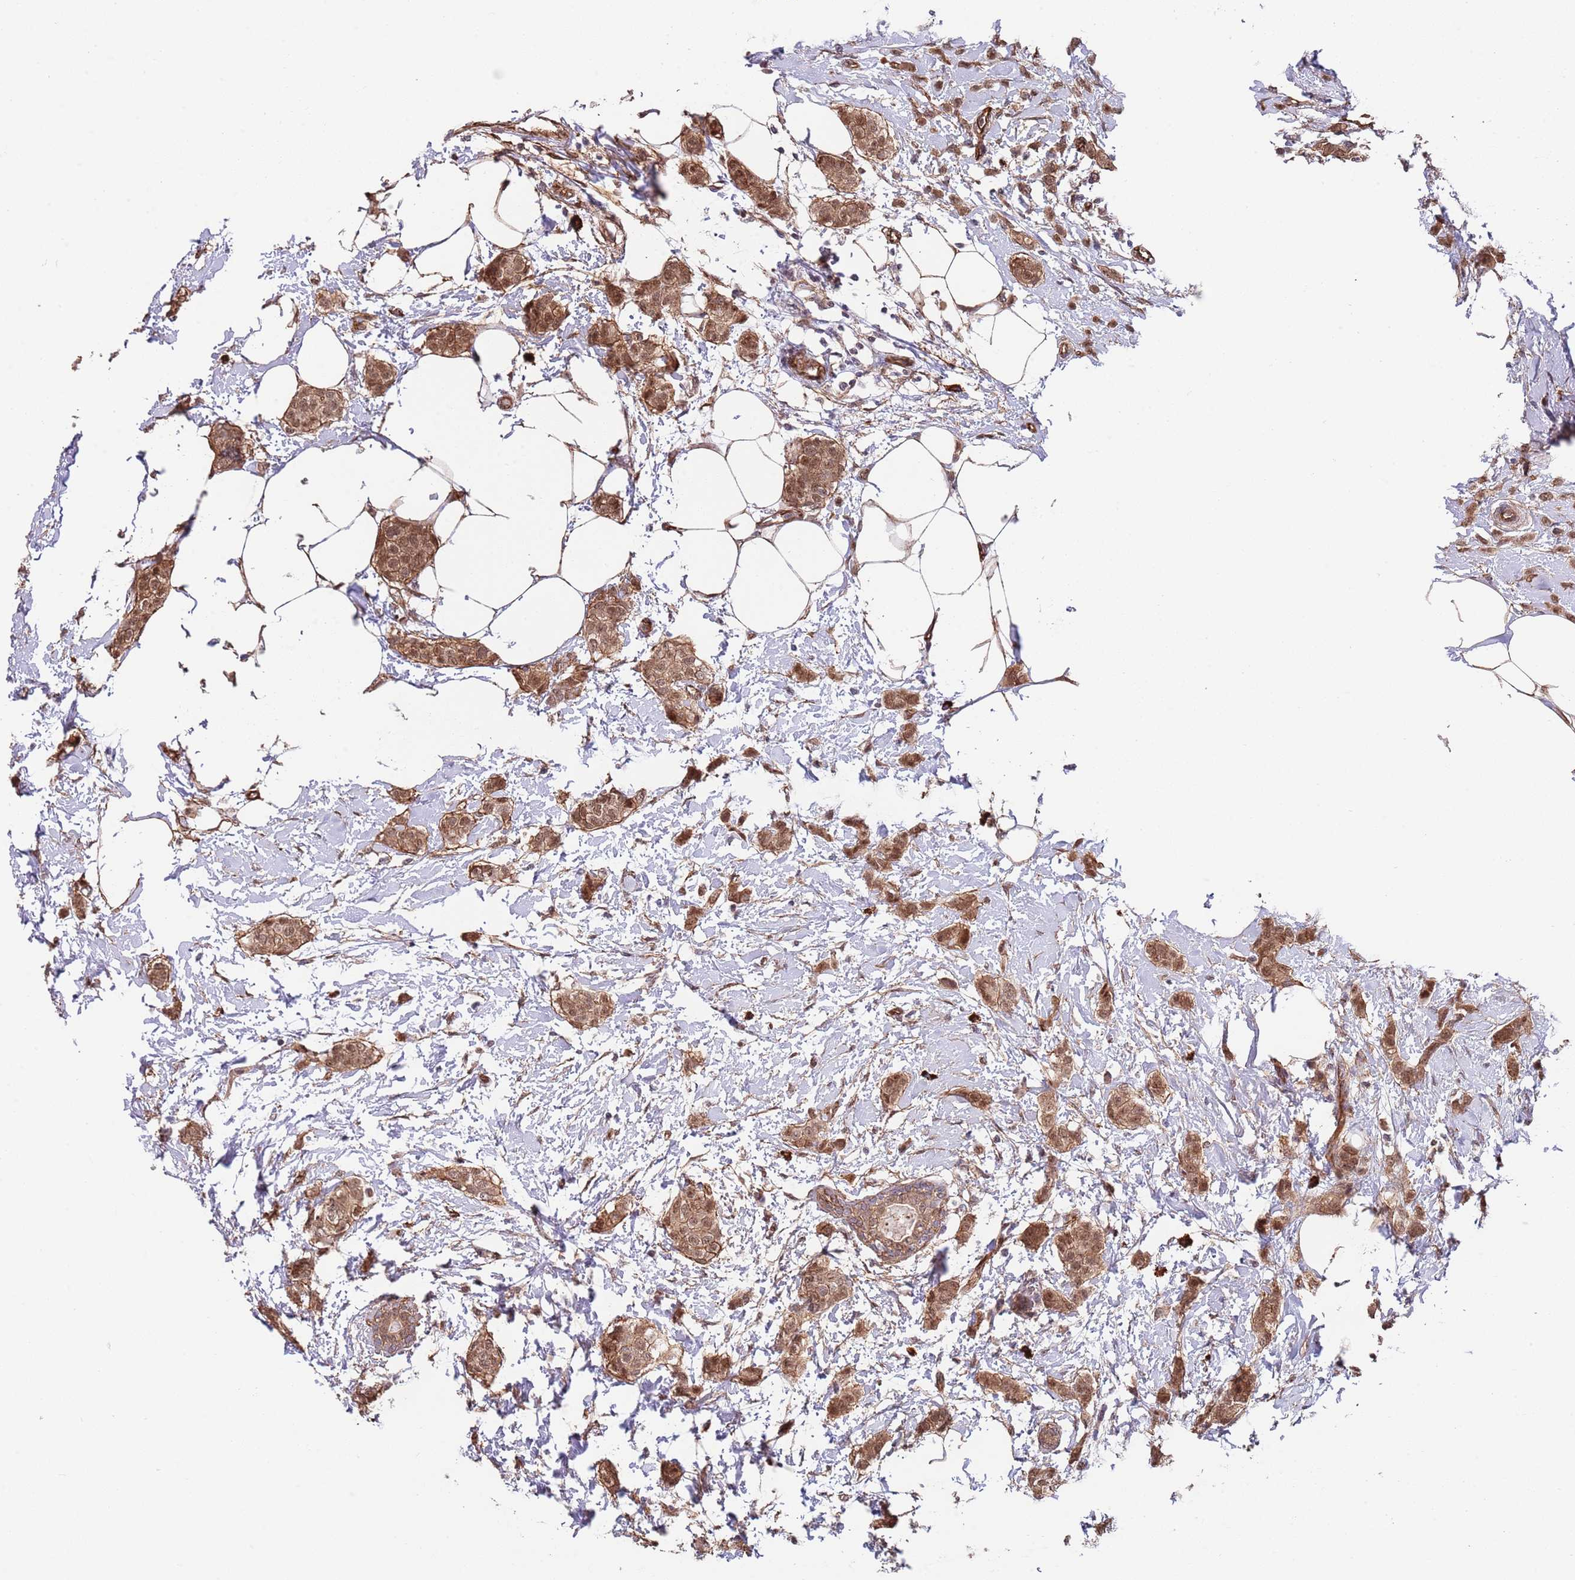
{"staining": {"intensity": "moderate", "quantity": ">75%", "location": "cytoplasmic/membranous,nuclear"}, "tissue": "breast cancer", "cell_type": "Tumor cells", "image_type": "cancer", "snomed": [{"axis": "morphology", "description": "Duct carcinoma"}, {"axis": "topography", "description": "Breast"}], "caption": "Protein staining displays moderate cytoplasmic/membranous and nuclear expression in approximately >75% of tumor cells in invasive ductal carcinoma (breast).", "gene": "BPNT1", "patient": {"sex": "female", "age": 72}}